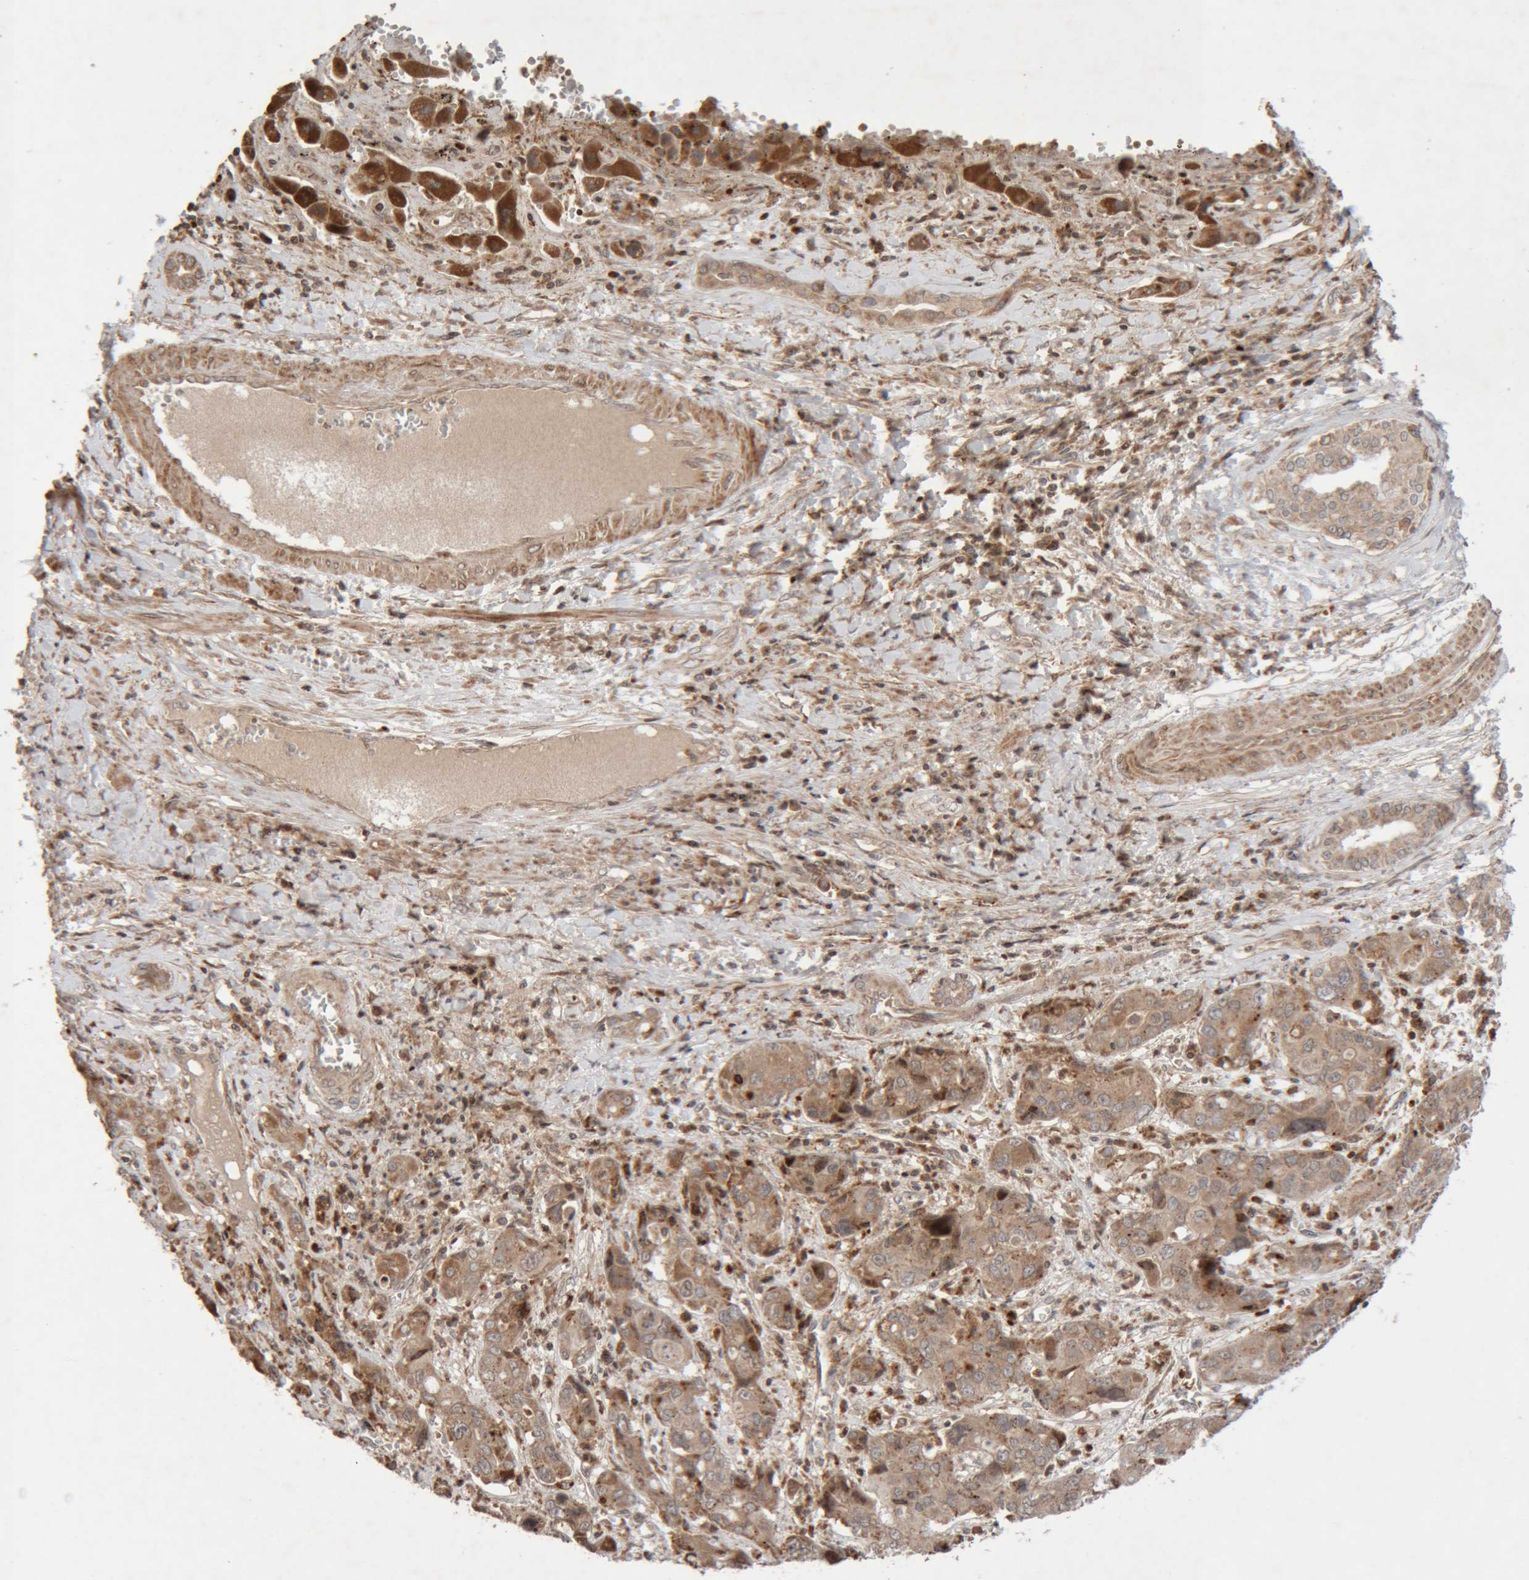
{"staining": {"intensity": "moderate", "quantity": ">75%", "location": "cytoplasmic/membranous"}, "tissue": "liver cancer", "cell_type": "Tumor cells", "image_type": "cancer", "snomed": [{"axis": "morphology", "description": "Cholangiocarcinoma"}, {"axis": "topography", "description": "Liver"}], "caption": "Immunohistochemistry (IHC) histopathology image of cholangiocarcinoma (liver) stained for a protein (brown), which exhibits medium levels of moderate cytoplasmic/membranous positivity in approximately >75% of tumor cells.", "gene": "KIF21B", "patient": {"sex": "male", "age": 67}}